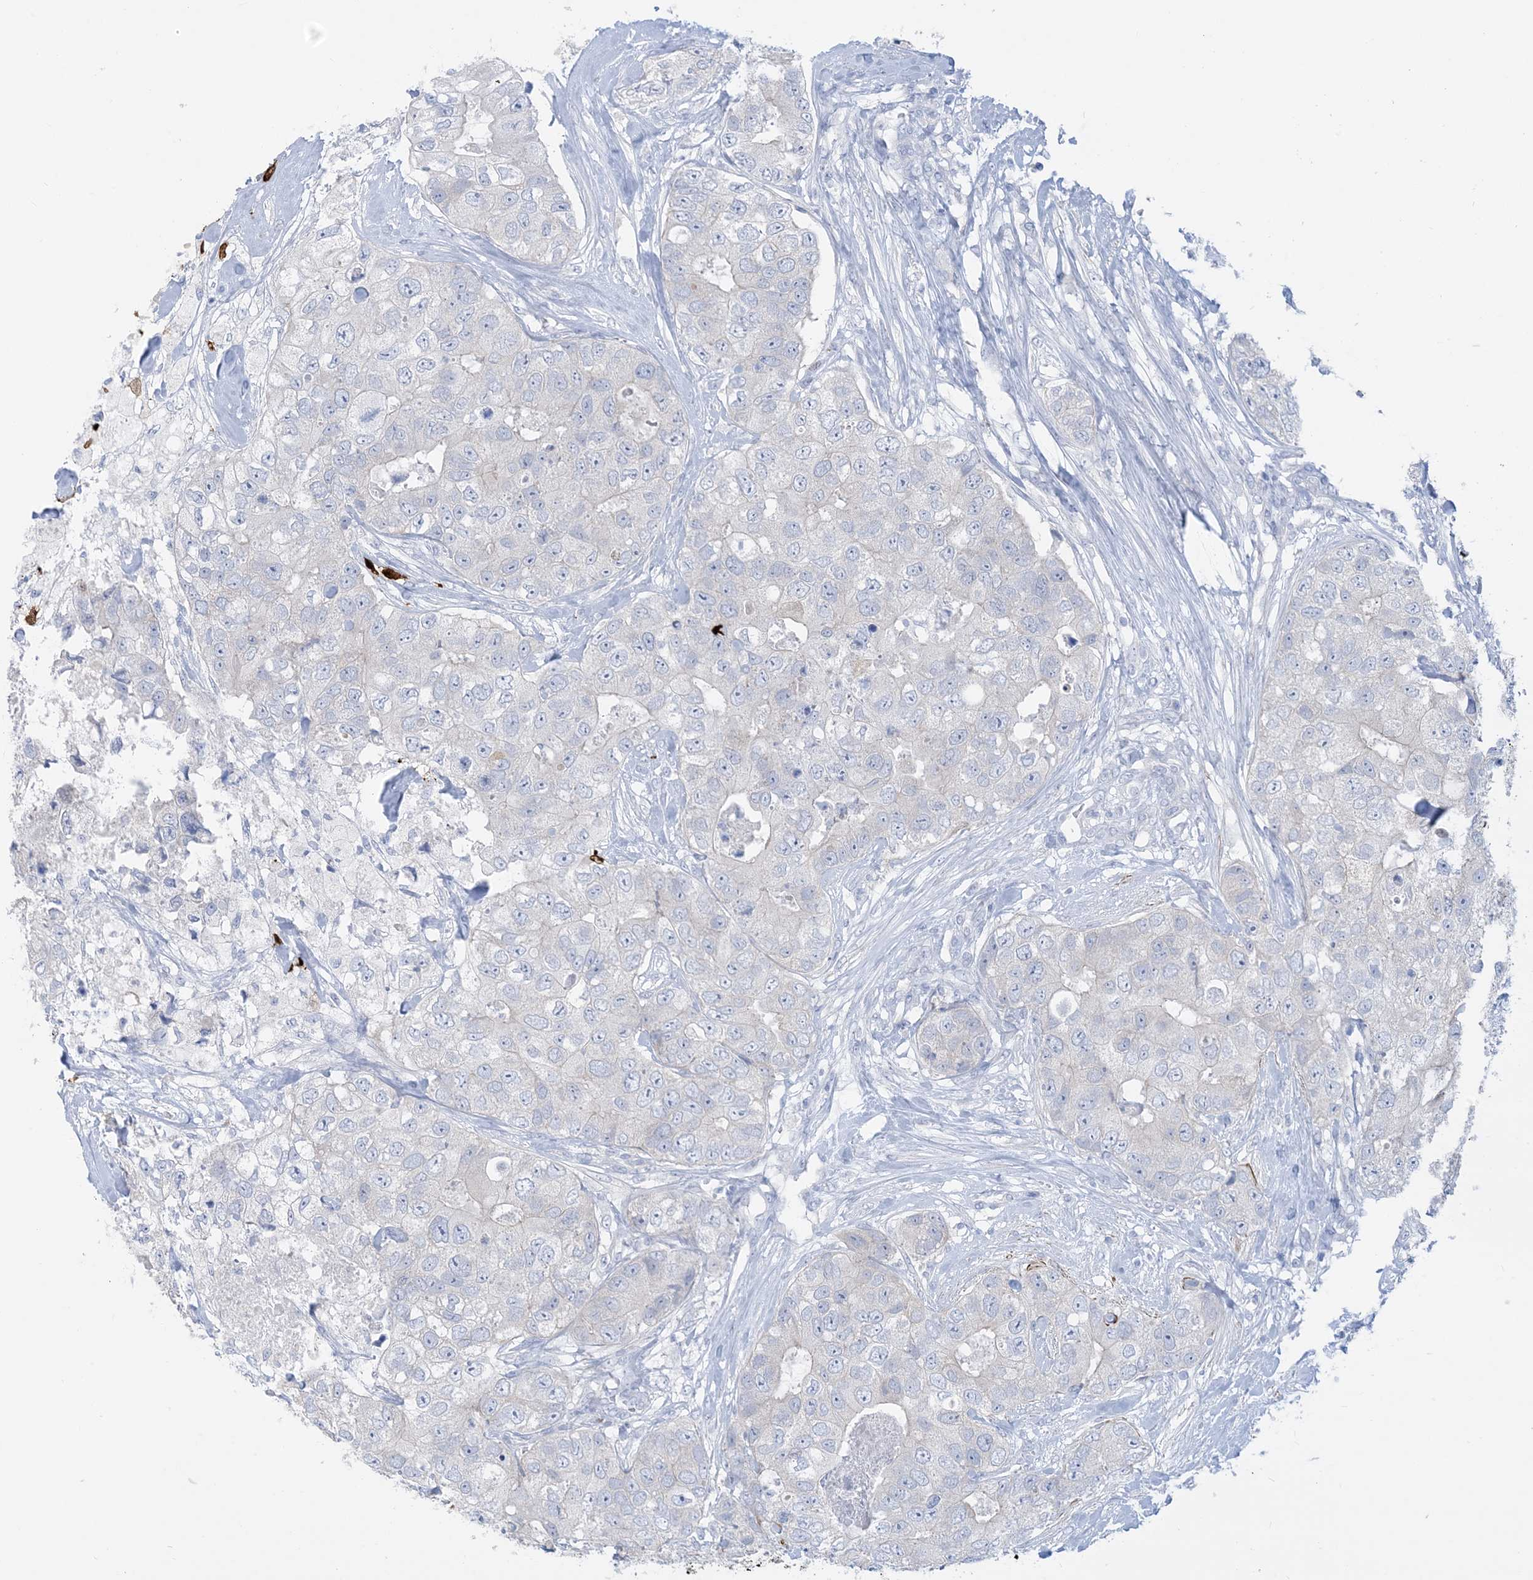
{"staining": {"intensity": "negative", "quantity": "none", "location": "none"}, "tissue": "breast cancer", "cell_type": "Tumor cells", "image_type": "cancer", "snomed": [{"axis": "morphology", "description": "Duct carcinoma"}, {"axis": "topography", "description": "Breast"}], "caption": "Immunohistochemical staining of human breast cancer (invasive ductal carcinoma) reveals no significant staining in tumor cells. The staining was performed using DAB (3,3'-diaminobenzidine) to visualize the protein expression in brown, while the nuclei were stained in blue with hematoxylin (Magnification: 20x).", "gene": "MARS2", "patient": {"sex": "female", "age": 62}}